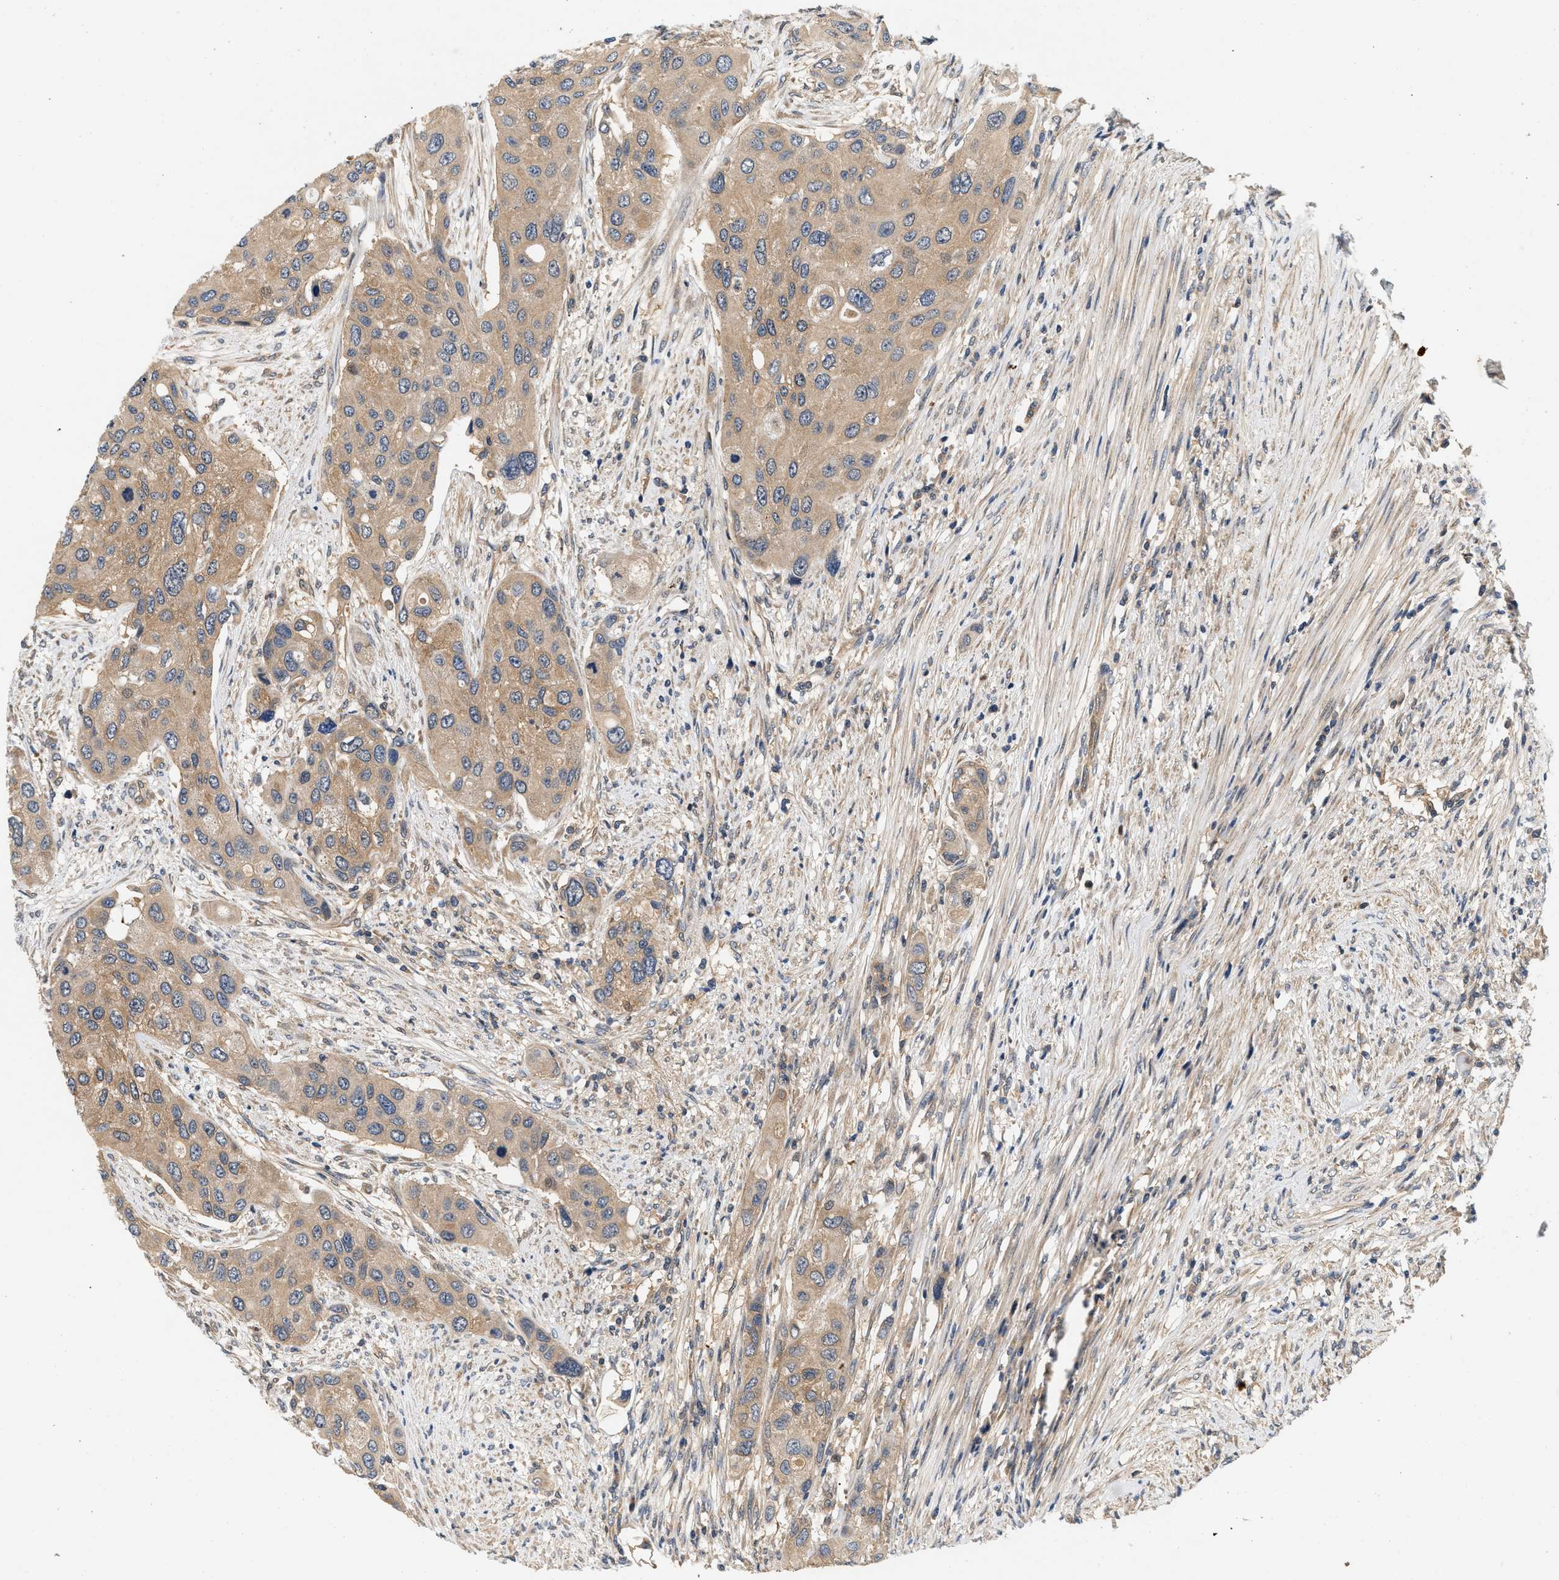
{"staining": {"intensity": "weak", "quantity": ">75%", "location": "cytoplasmic/membranous"}, "tissue": "urothelial cancer", "cell_type": "Tumor cells", "image_type": "cancer", "snomed": [{"axis": "morphology", "description": "Urothelial carcinoma, High grade"}, {"axis": "topography", "description": "Urinary bladder"}], "caption": "A micrograph of urothelial cancer stained for a protein displays weak cytoplasmic/membranous brown staining in tumor cells.", "gene": "FAM78A", "patient": {"sex": "female", "age": 56}}